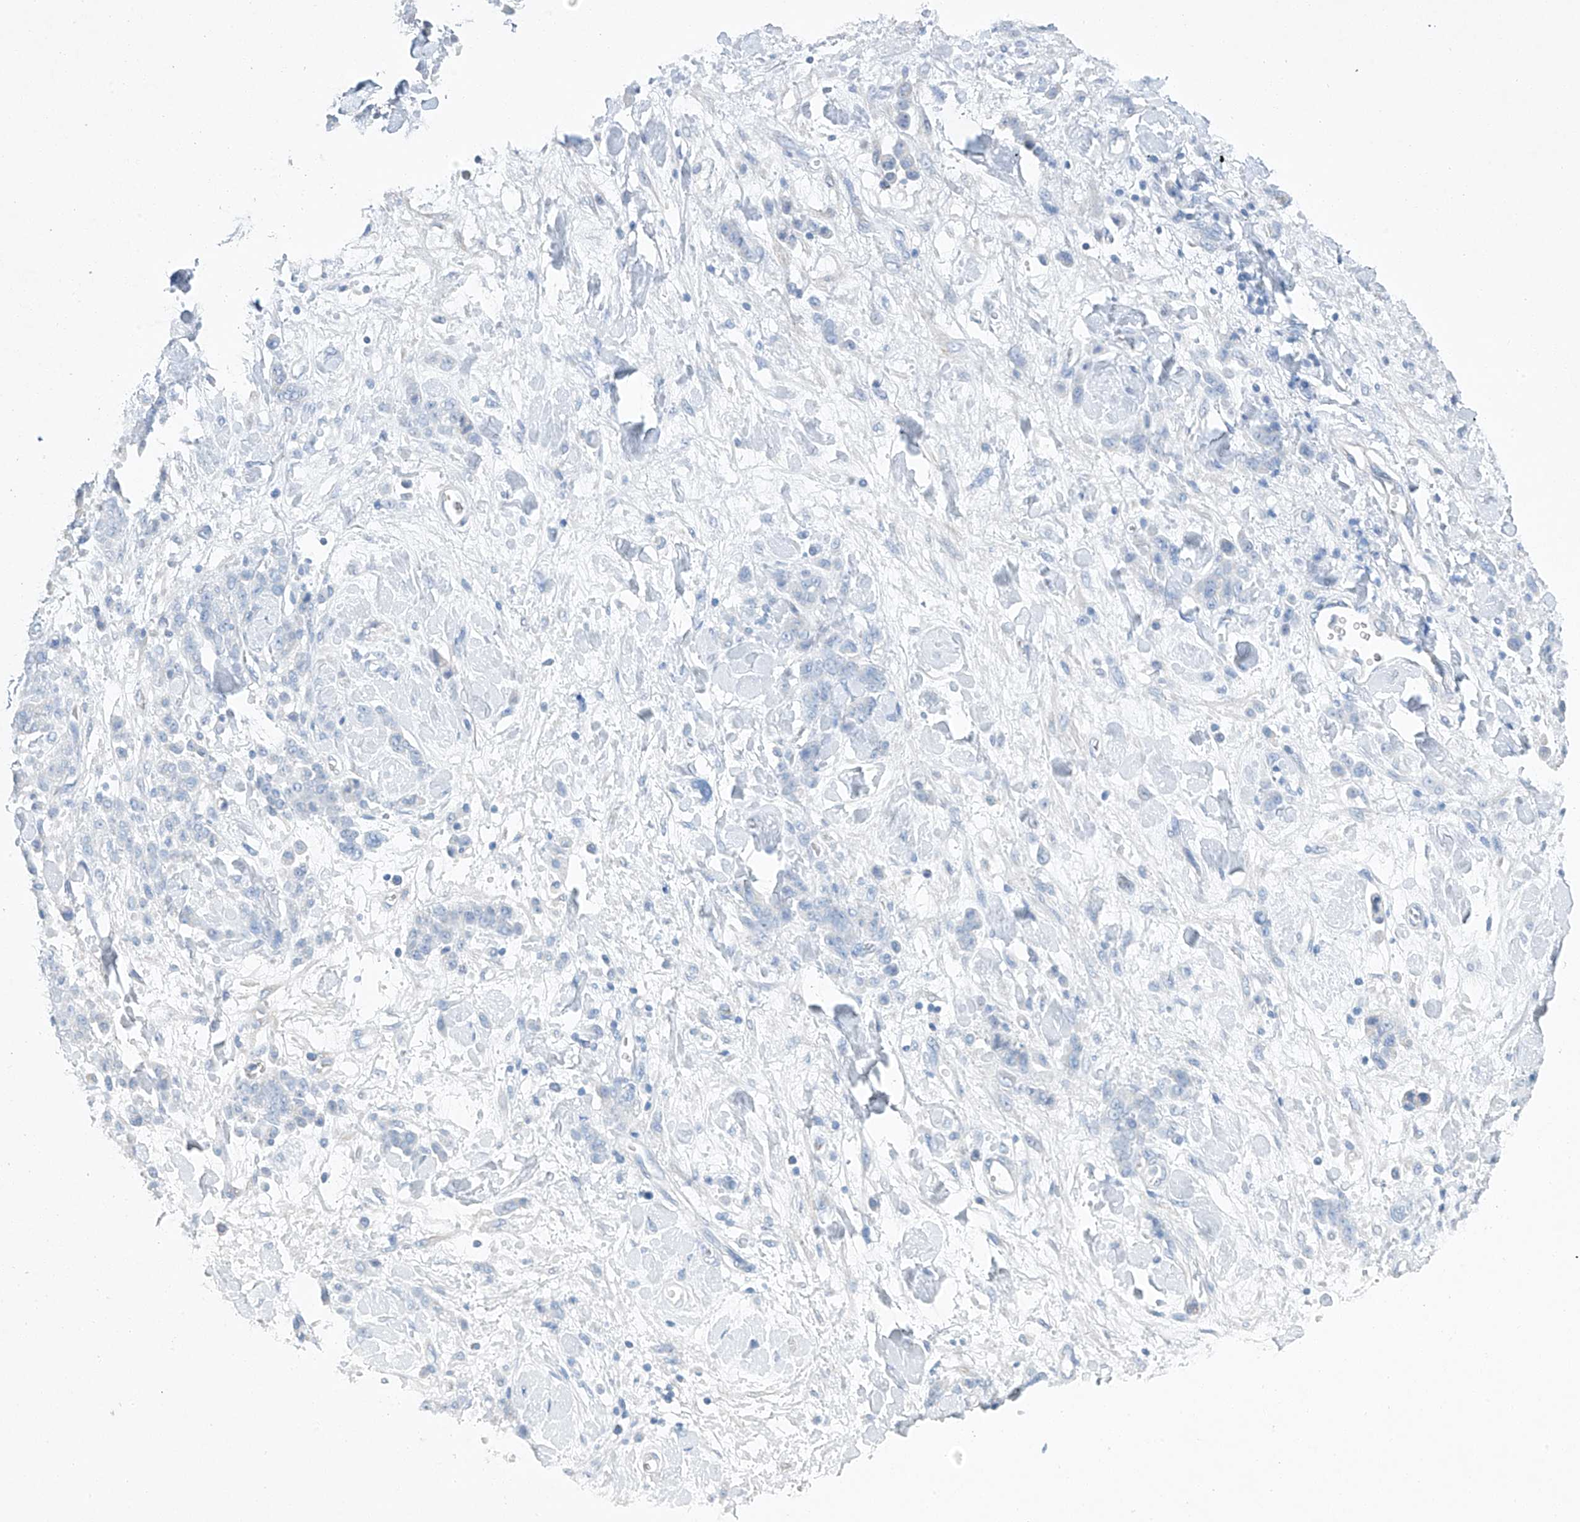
{"staining": {"intensity": "negative", "quantity": "none", "location": "none"}, "tissue": "stomach cancer", "cell_type": "Tumor cells", "image_type": "cancer", "snomed": [{"axis": "morphology", "description": "Normal tissue, NOS"}, {"axis": "morphology", "description": "Adenocarcinoma, NOS"}, {"axis": "topography", "description": "Stomach"}], "caption": "Adenocarcinoma (stomach) stained for a protein using immunohistochemistry demonstrates no staining tumor cells.", "gene": "C1orf87", "patient": {"sex": "male", "age": 82}}